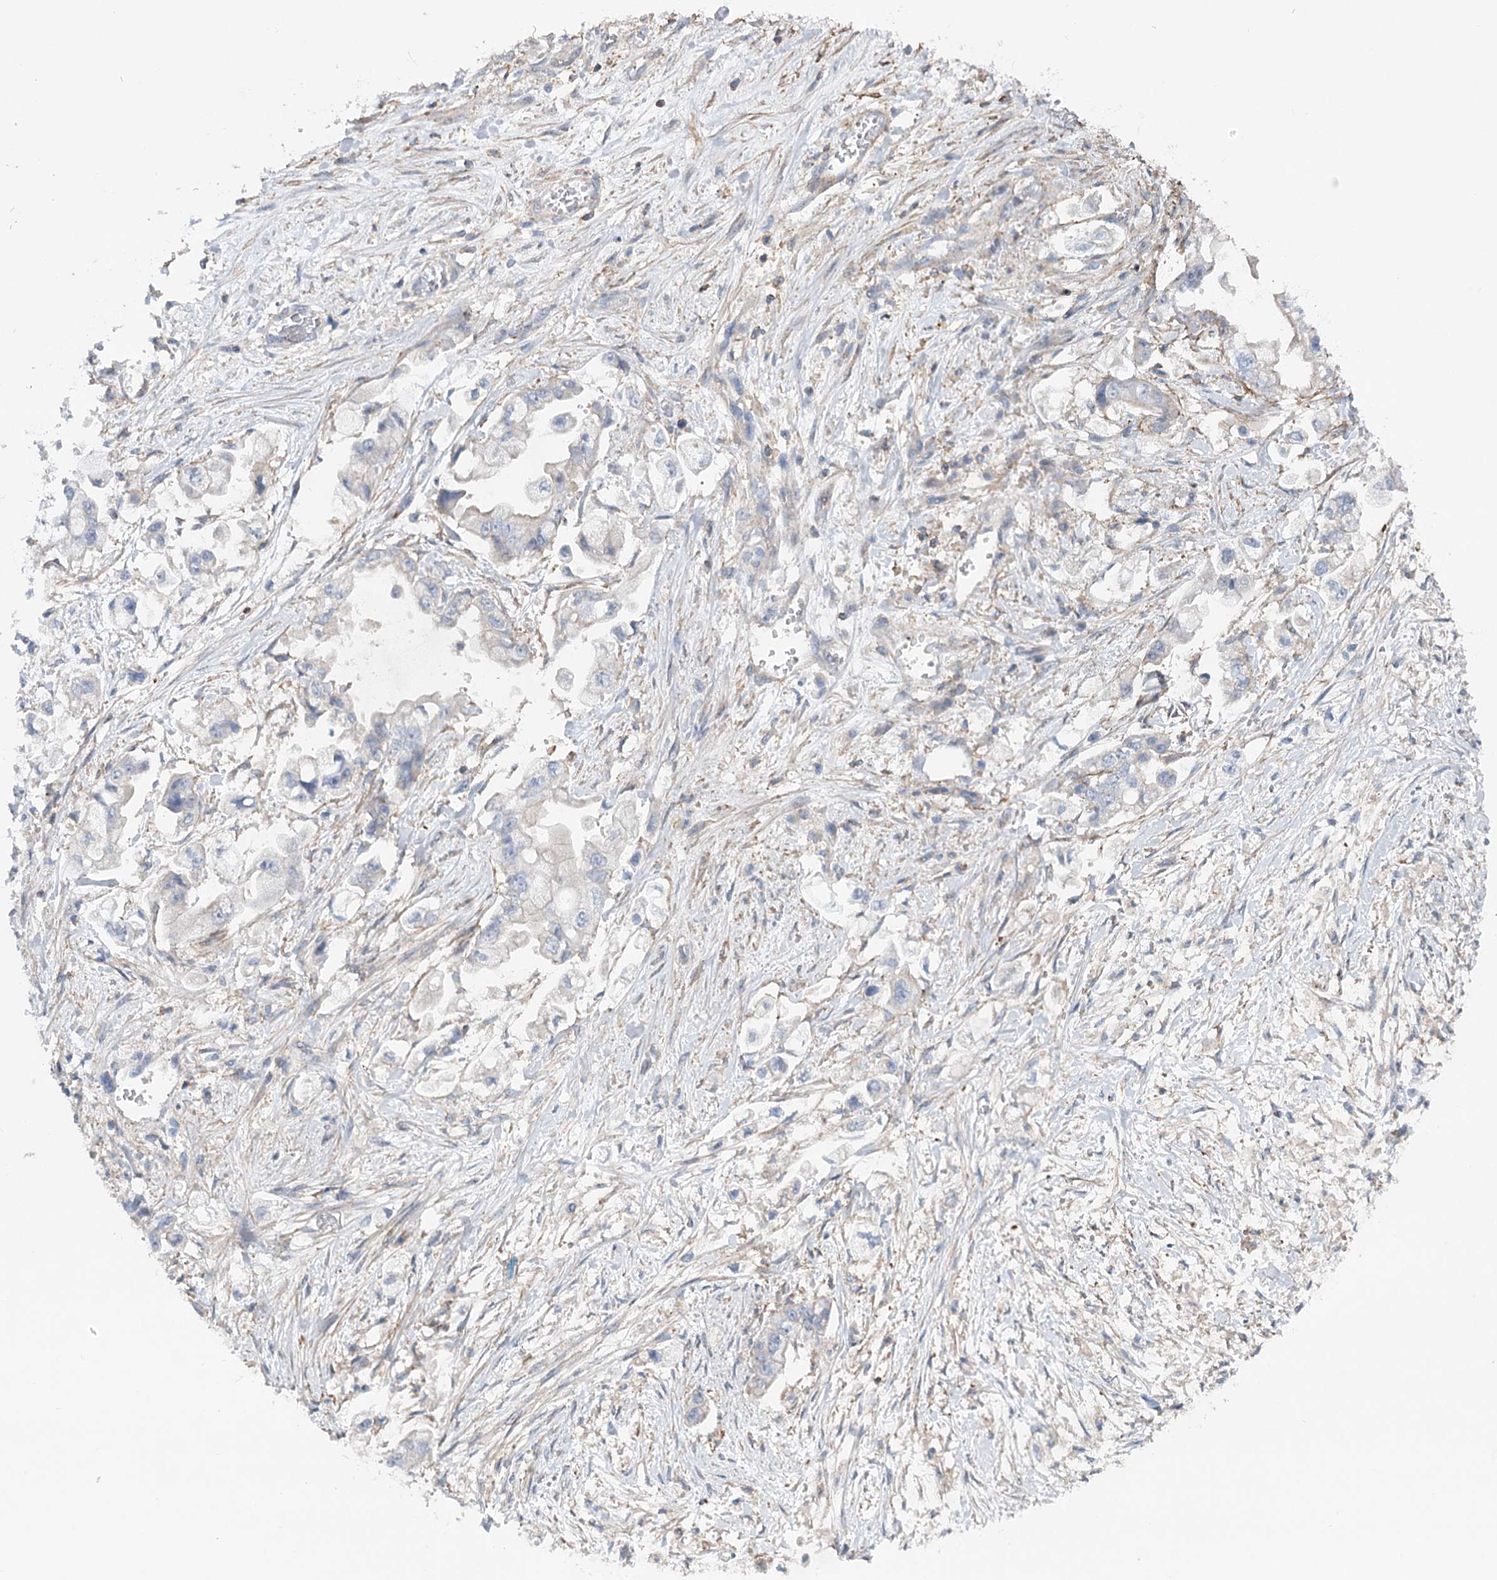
{"staining": {"intensity": "negative", "quantity": "none", "location": "none"}, "tissue": "stomach cancer", "cell_type": "Tumor cells", "image_type": "cancer", "snomed": [{"axis": "morphology", "description": "Adenocarcinoma, NOS"}, {"axis": "topography", "description": "Stomach"}], "caption": "Immunohistochemistry (IHC) histopathology image of neoplastic tissue: stomach adenocarcinoma stained with DAB reveals no significant protein staining in tumor cells.", "gene": "LARP1B", "patient": {"sex": "male", "age": 62}}